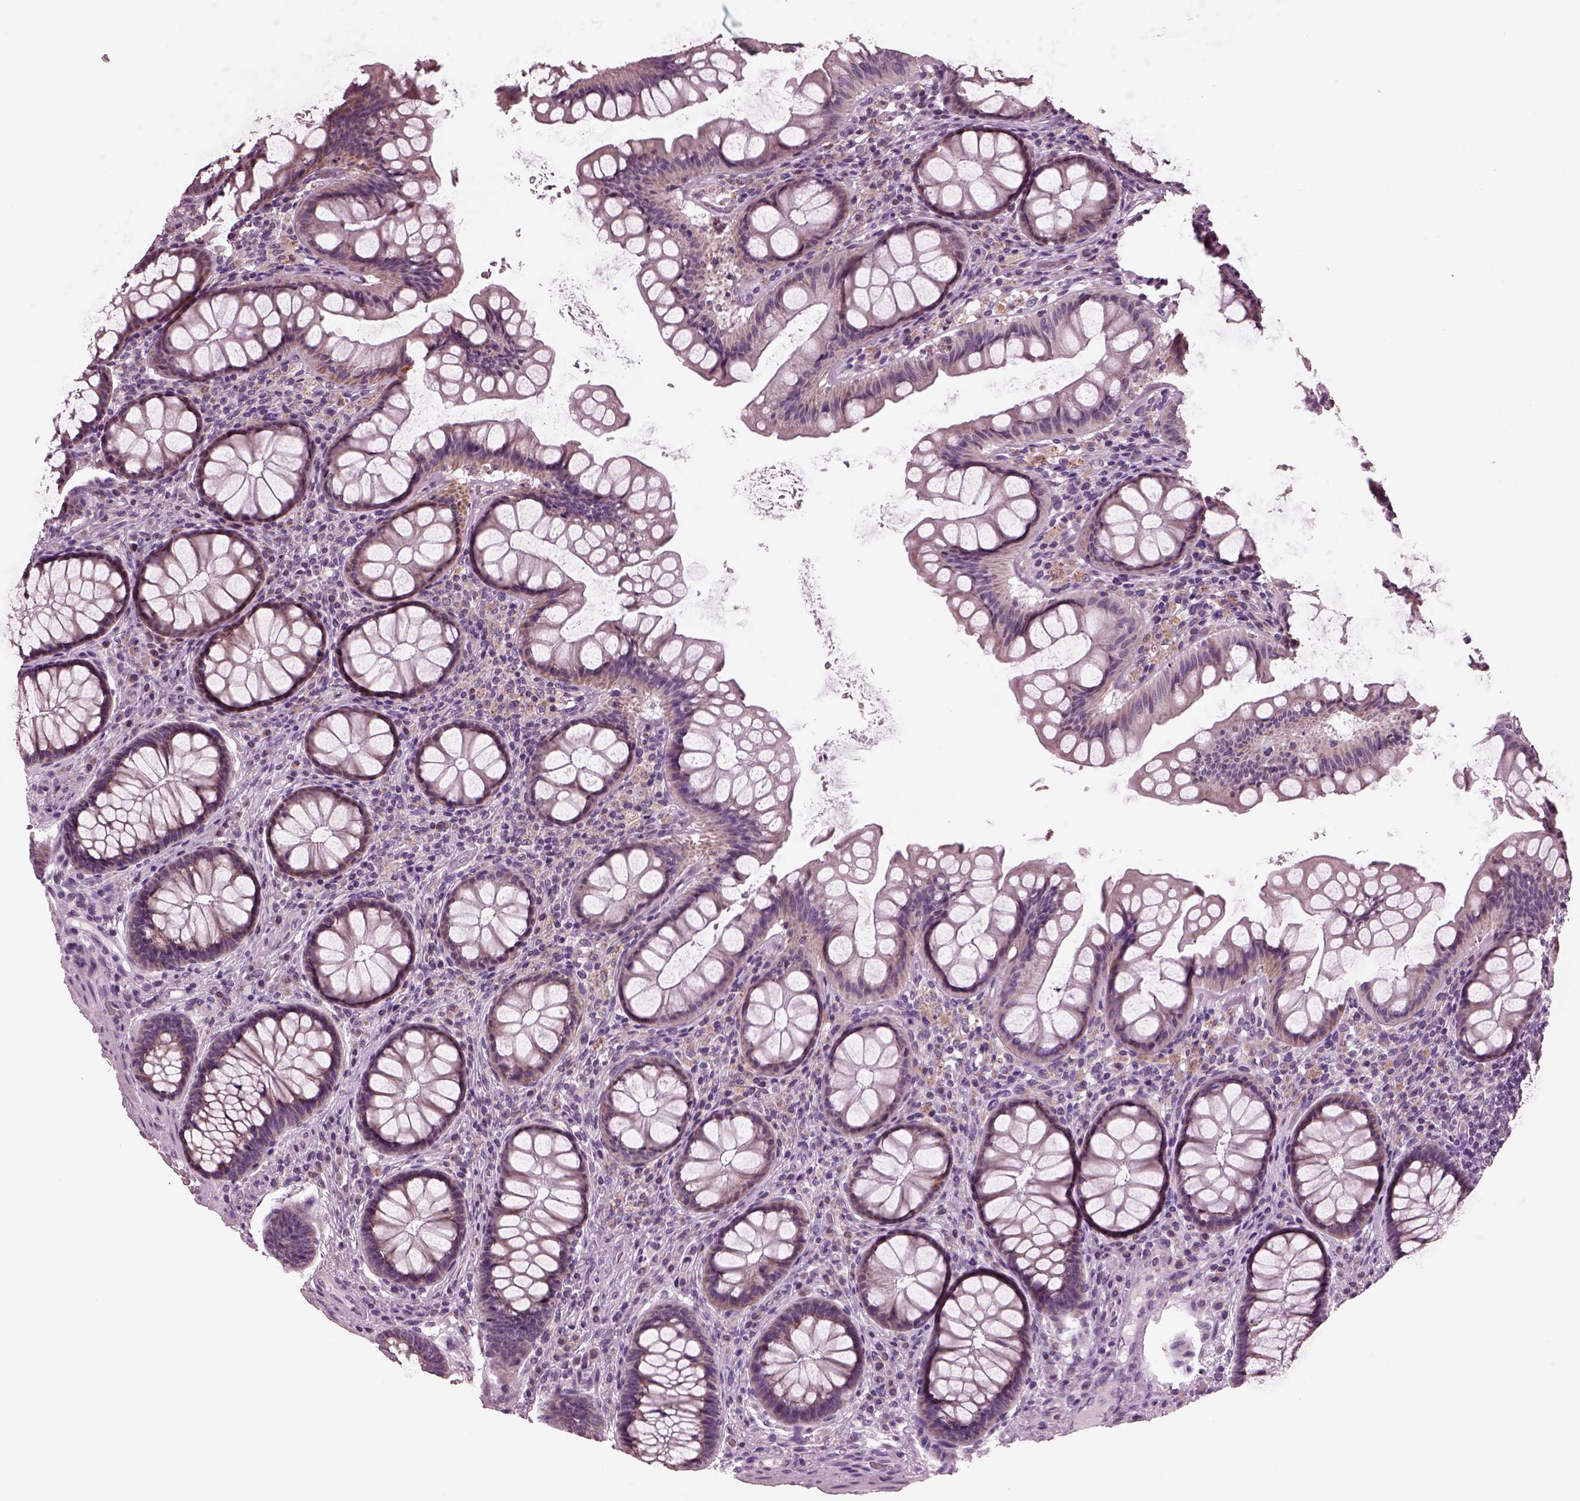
{"staining": {"intensity": "negative", "quantity": "none", "location": "none"}, "tissue": "colon", "cell_type": "Endothelial cells", "image_type": "normal", "snomed": [{"axis": "morphology", "description": "Normal tissue, NOS"}, {"axis": "topography", "description": "Colon"}], "caption": "The histopathology image exhibits no significant expression in endothelial cells of colon.", "gene": "AP4M1", "patient": {"sex": "female", "age": 65}}